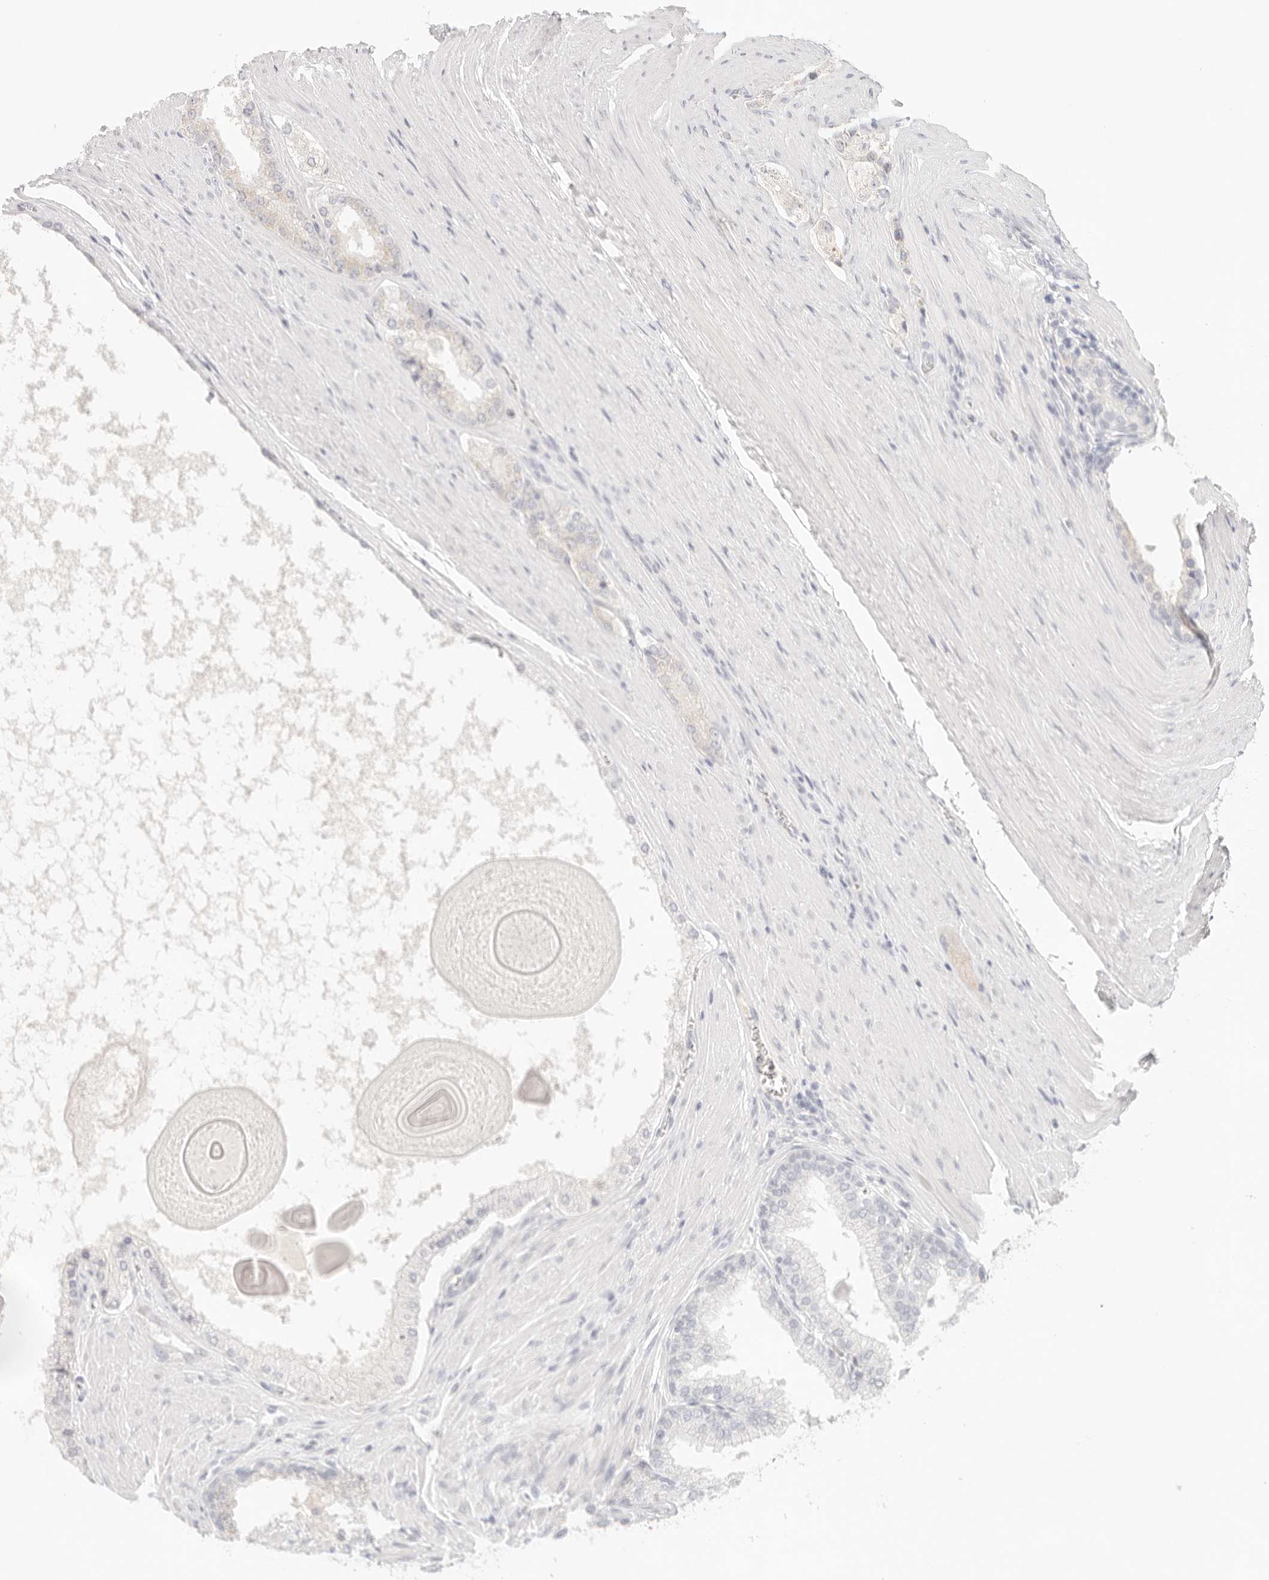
{"staining": {"intensity": "negative", "quantity": "none", "location": "none"}, "tissue": "prostate cancer", "cell_type": "Tumor cells", "image_type": "cancer", "snomed": [{"axis": "morphology", "description": "Adenocarcinoma, High grade"}, {"axis": "topography", "description": "Prostate"}], "caption": "High magnification brightfield microscopy of prostate cancer (adenocarcinoma (high-grade)) stained with DAB (brown) and counterstained with hematoxylin (blue): tumor cells show no significant staining.", "gene": "SPHK1", "patient": {"sex": "male", "age": 60}}